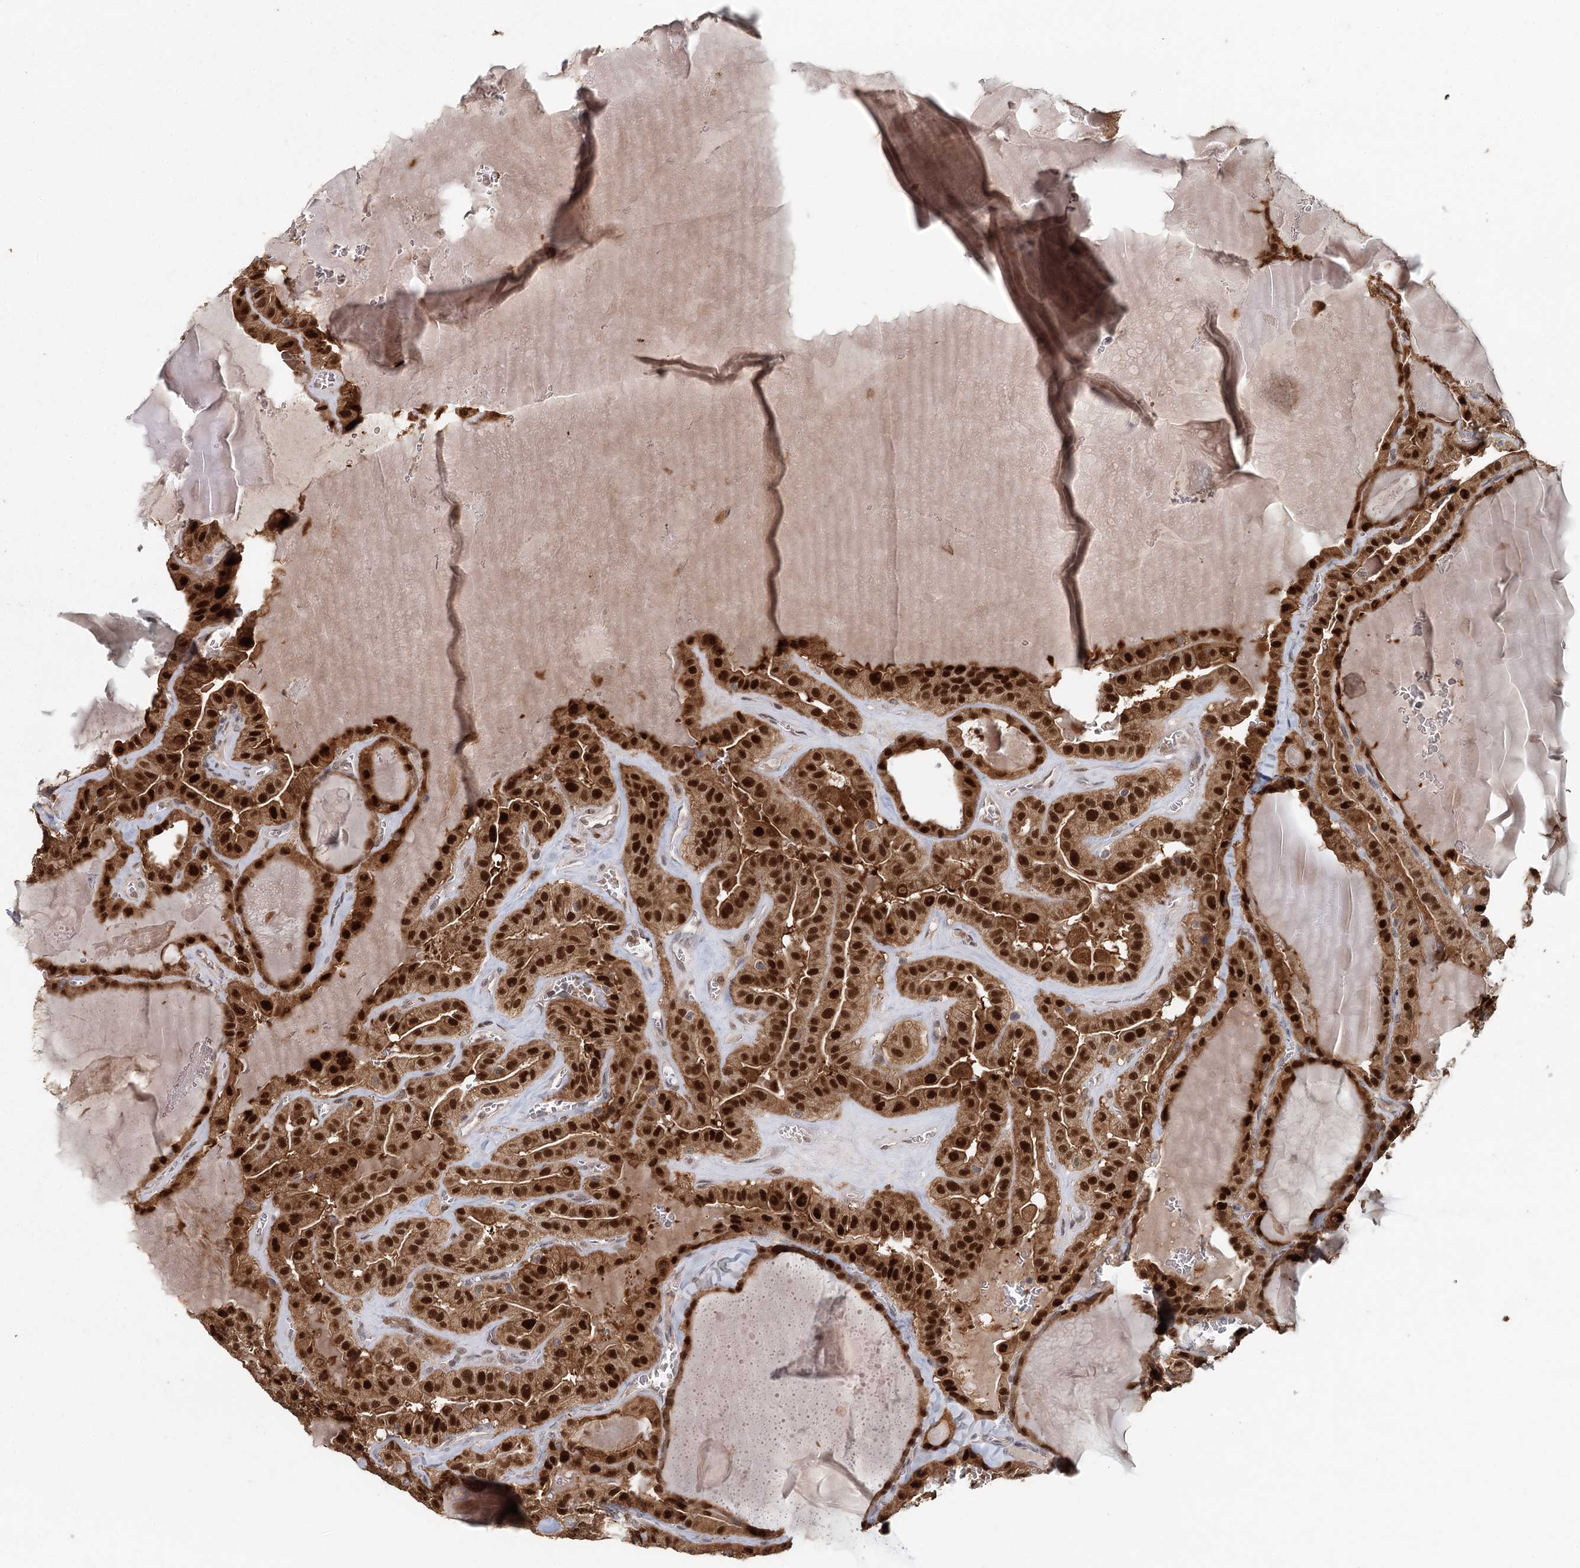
{"staining": {"intensity": "strong", "quantity": ">75%", "location": "cytoplasmic/membranous,nuclear"}, "tissue": "thyroid cancer", "cell_type": "Tumor cells", "image_type": "cancer", "snomed": [{"axis": "morphology", "description": "Papillary adenocarcinoma, NOS"}, {"axis": "topography", "description": "Thyroid gland"}], "caption": "The immunohistochemical stain shows strong cytoplasmic/membranous and nuclear staining in tumor cells of papillary adenocarcinoma (thyroid) tissue.", "gene": "ADK", "patient": {"sex": "male", "age": 52}}